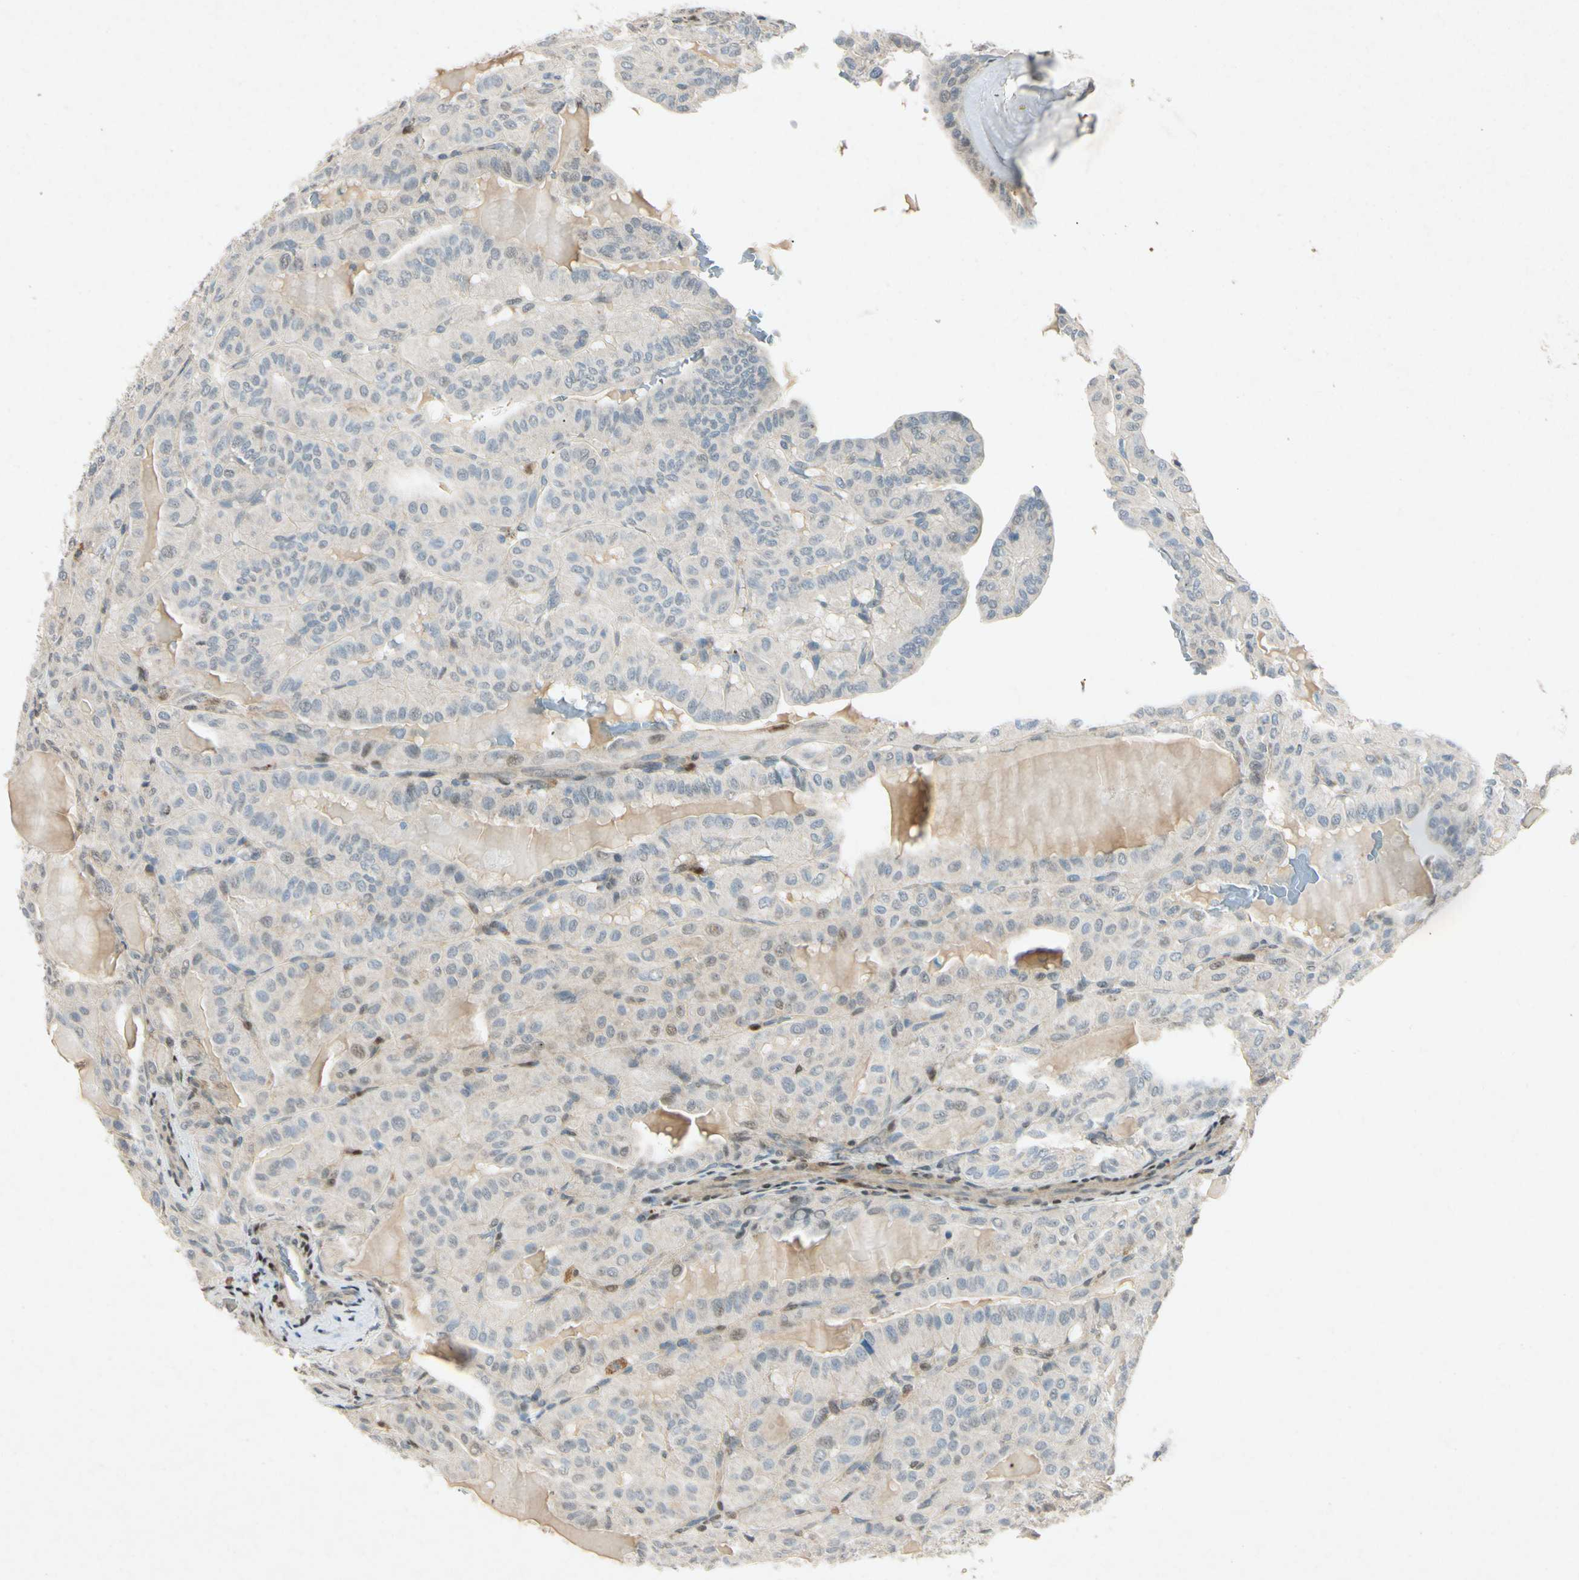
{"staining": {"intensity": "weak", "quantity": "<25%", "location": "nuclear"}, "tissue": "thyroid cancer", "cell_type": "Tumor cells", "image_type": "cancer", "snomed": [{"axis": "morphology", "description": "Papillary adenocarcinoma, NOS"}, {"axis": "topography", "description": "Thyroid gland"}], "caption": "This is a micrograph of immunohistochemistry staining of thyroid papillary adenocarcinoma, which shows no positivity in tumor cells.", "gene": "HSPA1B", "patient": {"sex": "male", "age": 77}}